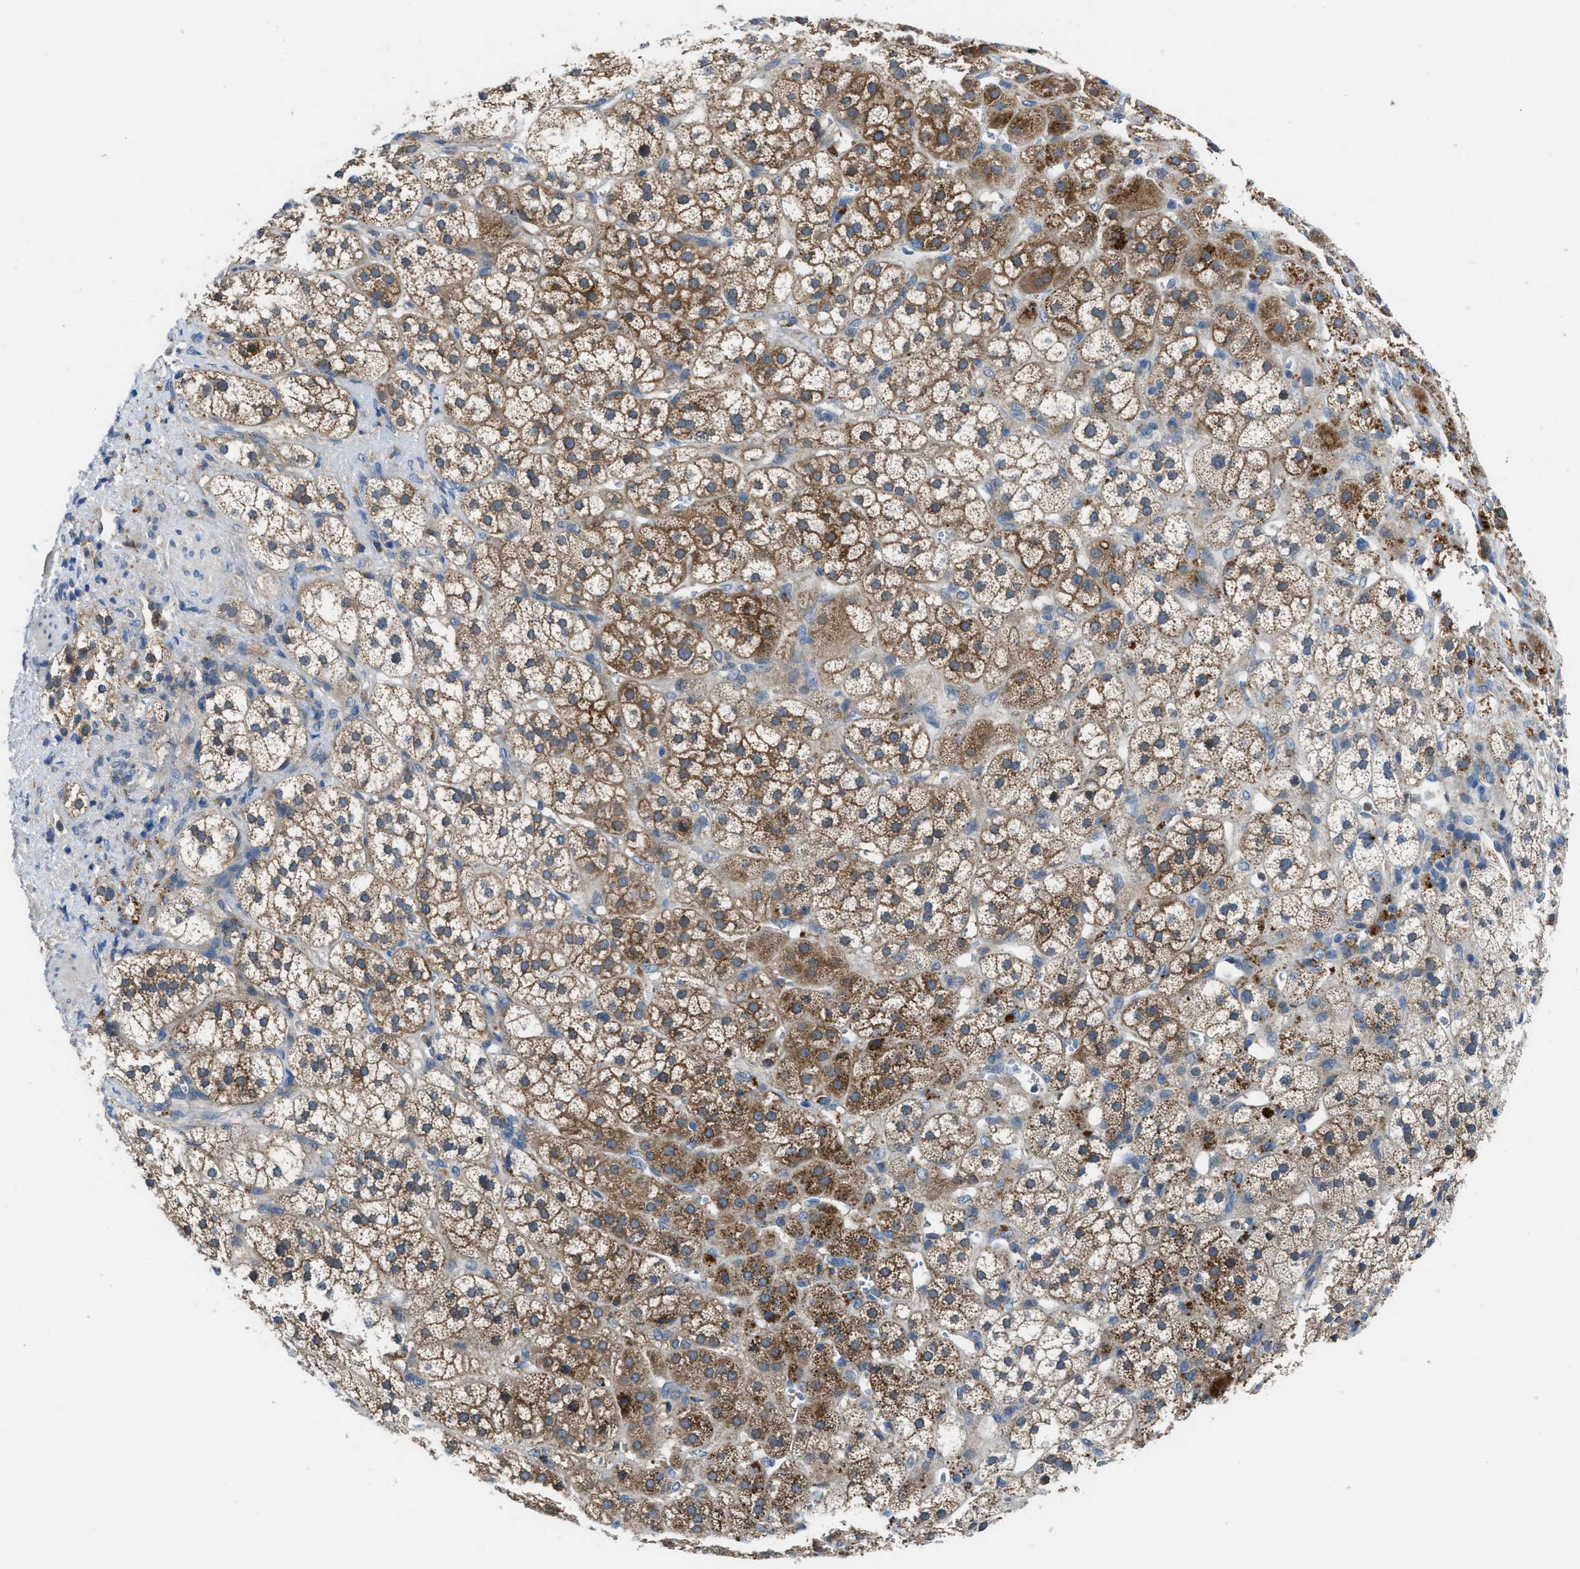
{"staining": {"intensity": "moderate", "quantity": ">75%", "location": "cytoplasmic/membranous"}, "tissue": "adrenal gland", "cell_type": "Glandular cells", "image_type": "normal", "snomed": [{"axis": "morphology", "description": "Normal tissue, NOS"}, {"axis": "topography", "description": "Adrenal gland"}], "caption": "Moderate cytoplasmic/membranous positivity for a protein is appreciated in approximately >75% of glandular cells of unremarkable adrenal gland using IHC.", "gene": "MAP3K20", "patient": {"sex": "male", "age": 56}}